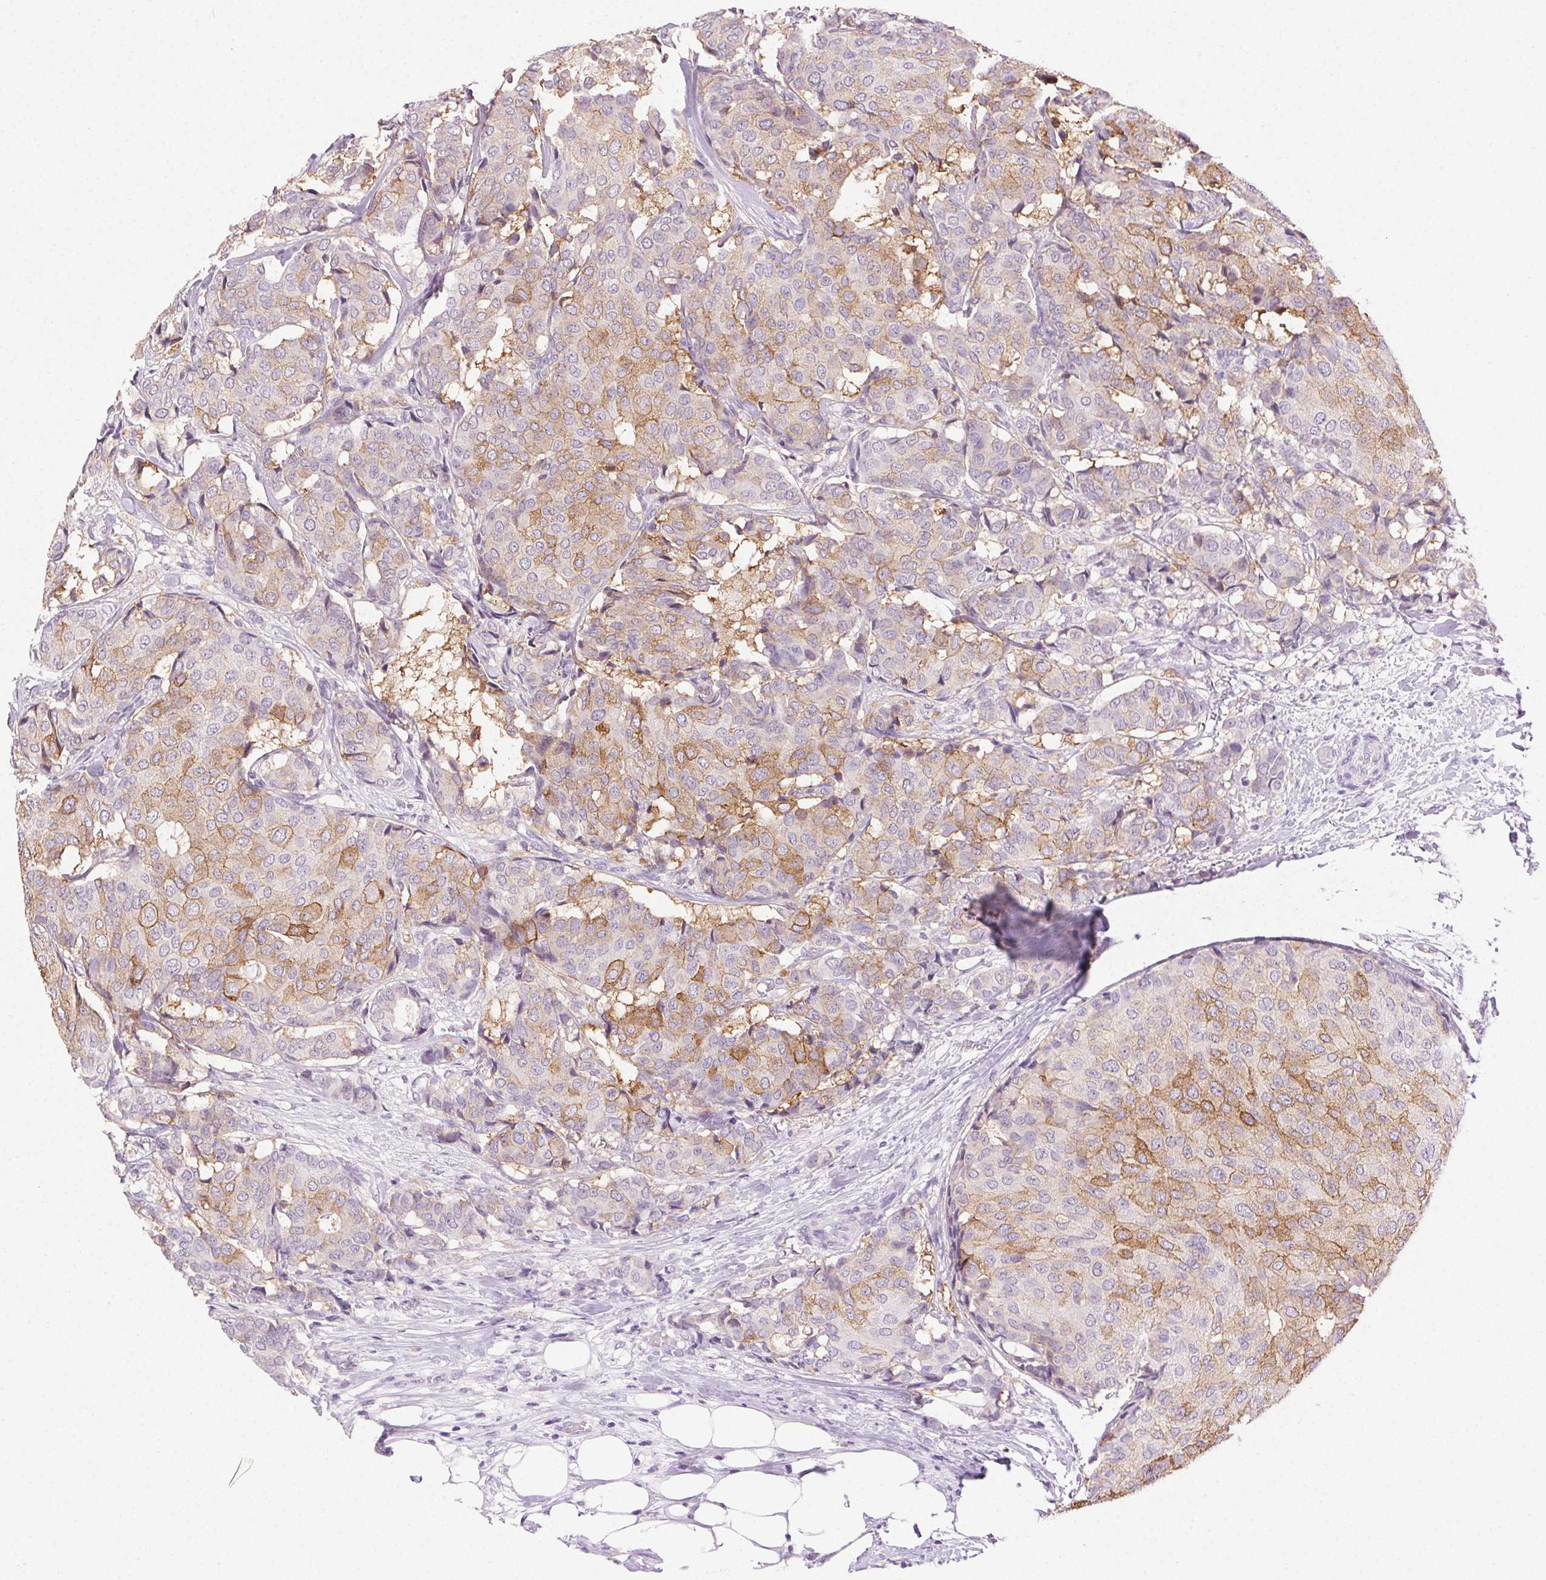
{"staining": {"intensity": "moderate", "quantity": "25%-75%", "location": "cytoplasmic/membranous"}, "tissue": "breast cancer", "cell_type": "Tumor cells", "image_type": "cancer", "snomed": [{"axis": "morphology", "description": "Duct carcinoma"}, {"axis": "topography", "description": "Breast"}], "caption": "This photomicrograph displays breast intraductal carcinoma stained with immunohistochemistry to label a protein in brown. The cytoplasmic/membranous of tumor cells show moderate positivity for the protein. Nuclei are counter-stained blue.", "gene": "AKAP5", "patient": {"sex": "female", "age": 75}}